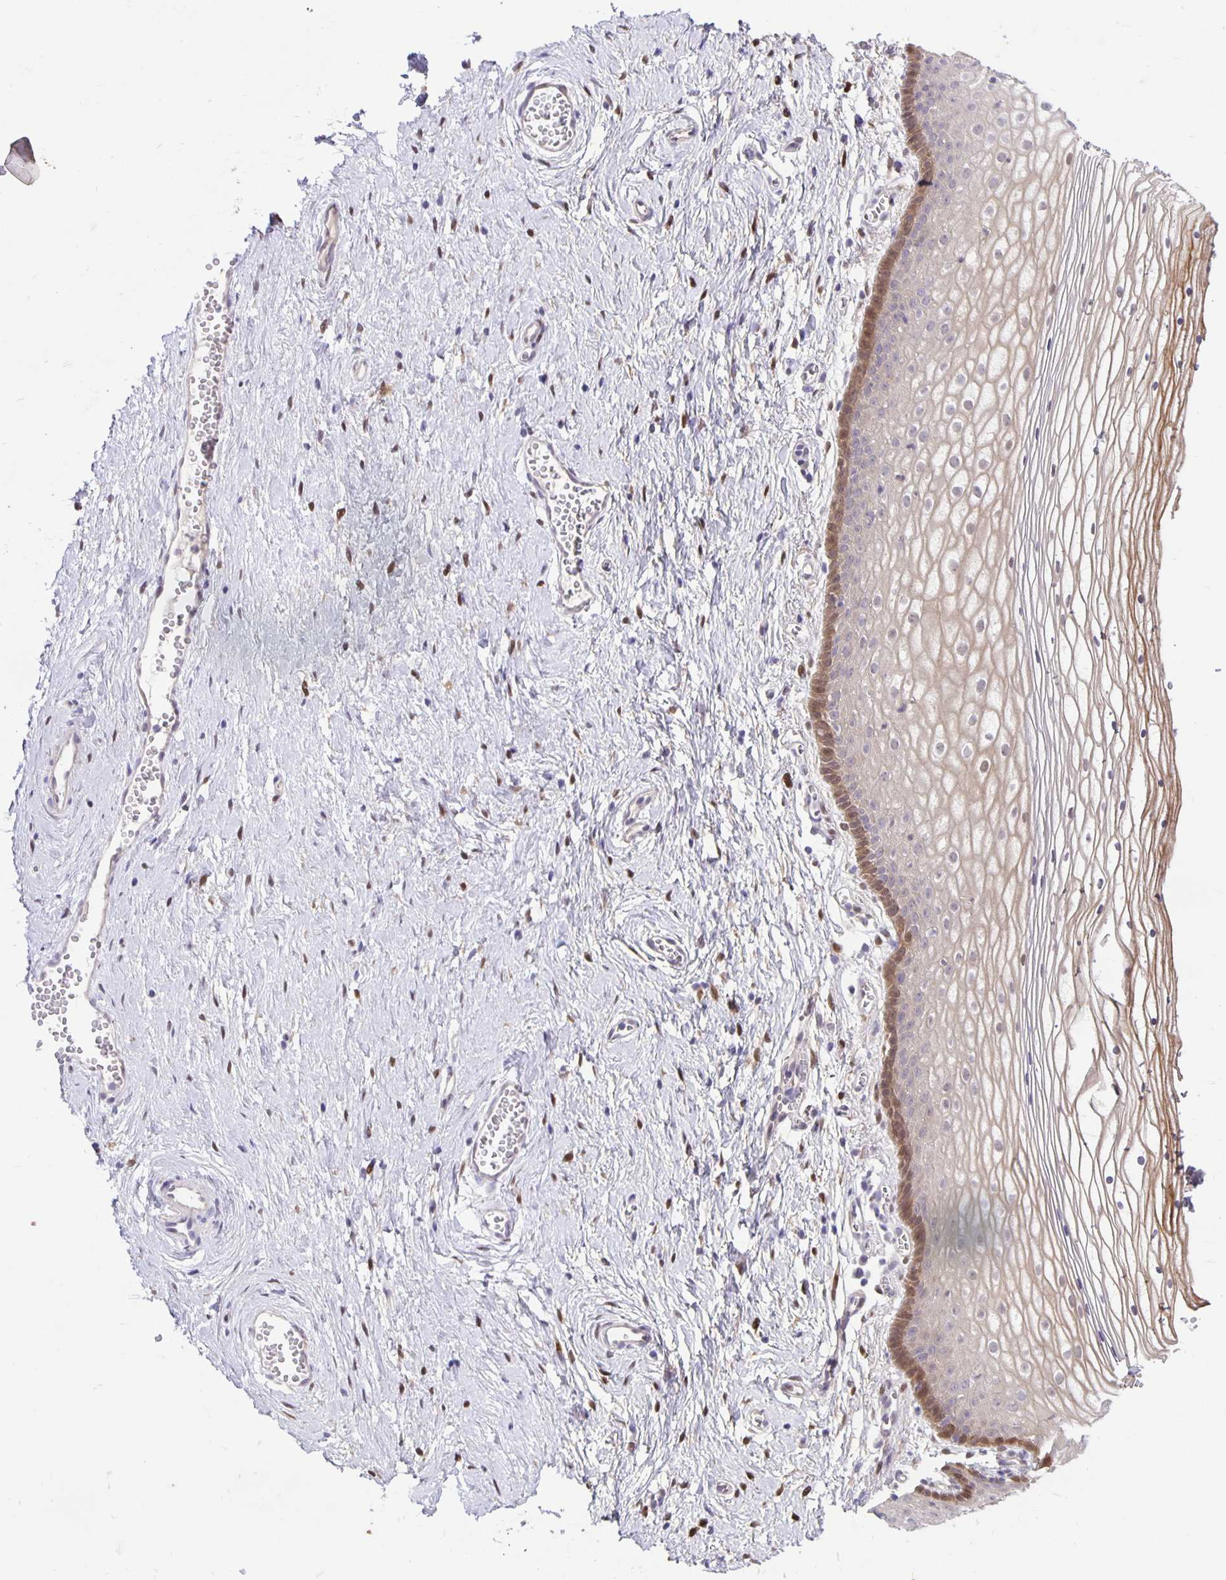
{"staining": {"intensity": "moderate", "quantity": "25%-75%", "location": "cytoplasmic/membranous,nuclear"}, "tissue": "vagina", "cell_type": "Squamous epithelial cells", "image_type": "normal", "snomed": [{"axis": "morphology", "description": "Normal tissue, NOS"}, {"axis": "topography", "description": "Vagina"}], "caption": "An image showing moderate cytoplasmic/membranous,nuclear expression in approximately 25%-75% of squamous epithelial cells in unremarkable vagina, as visualized by brown immunohistochemical staining.", "gene": "TAX1BP3", "patient": {"sex": "female", "age": 56}}